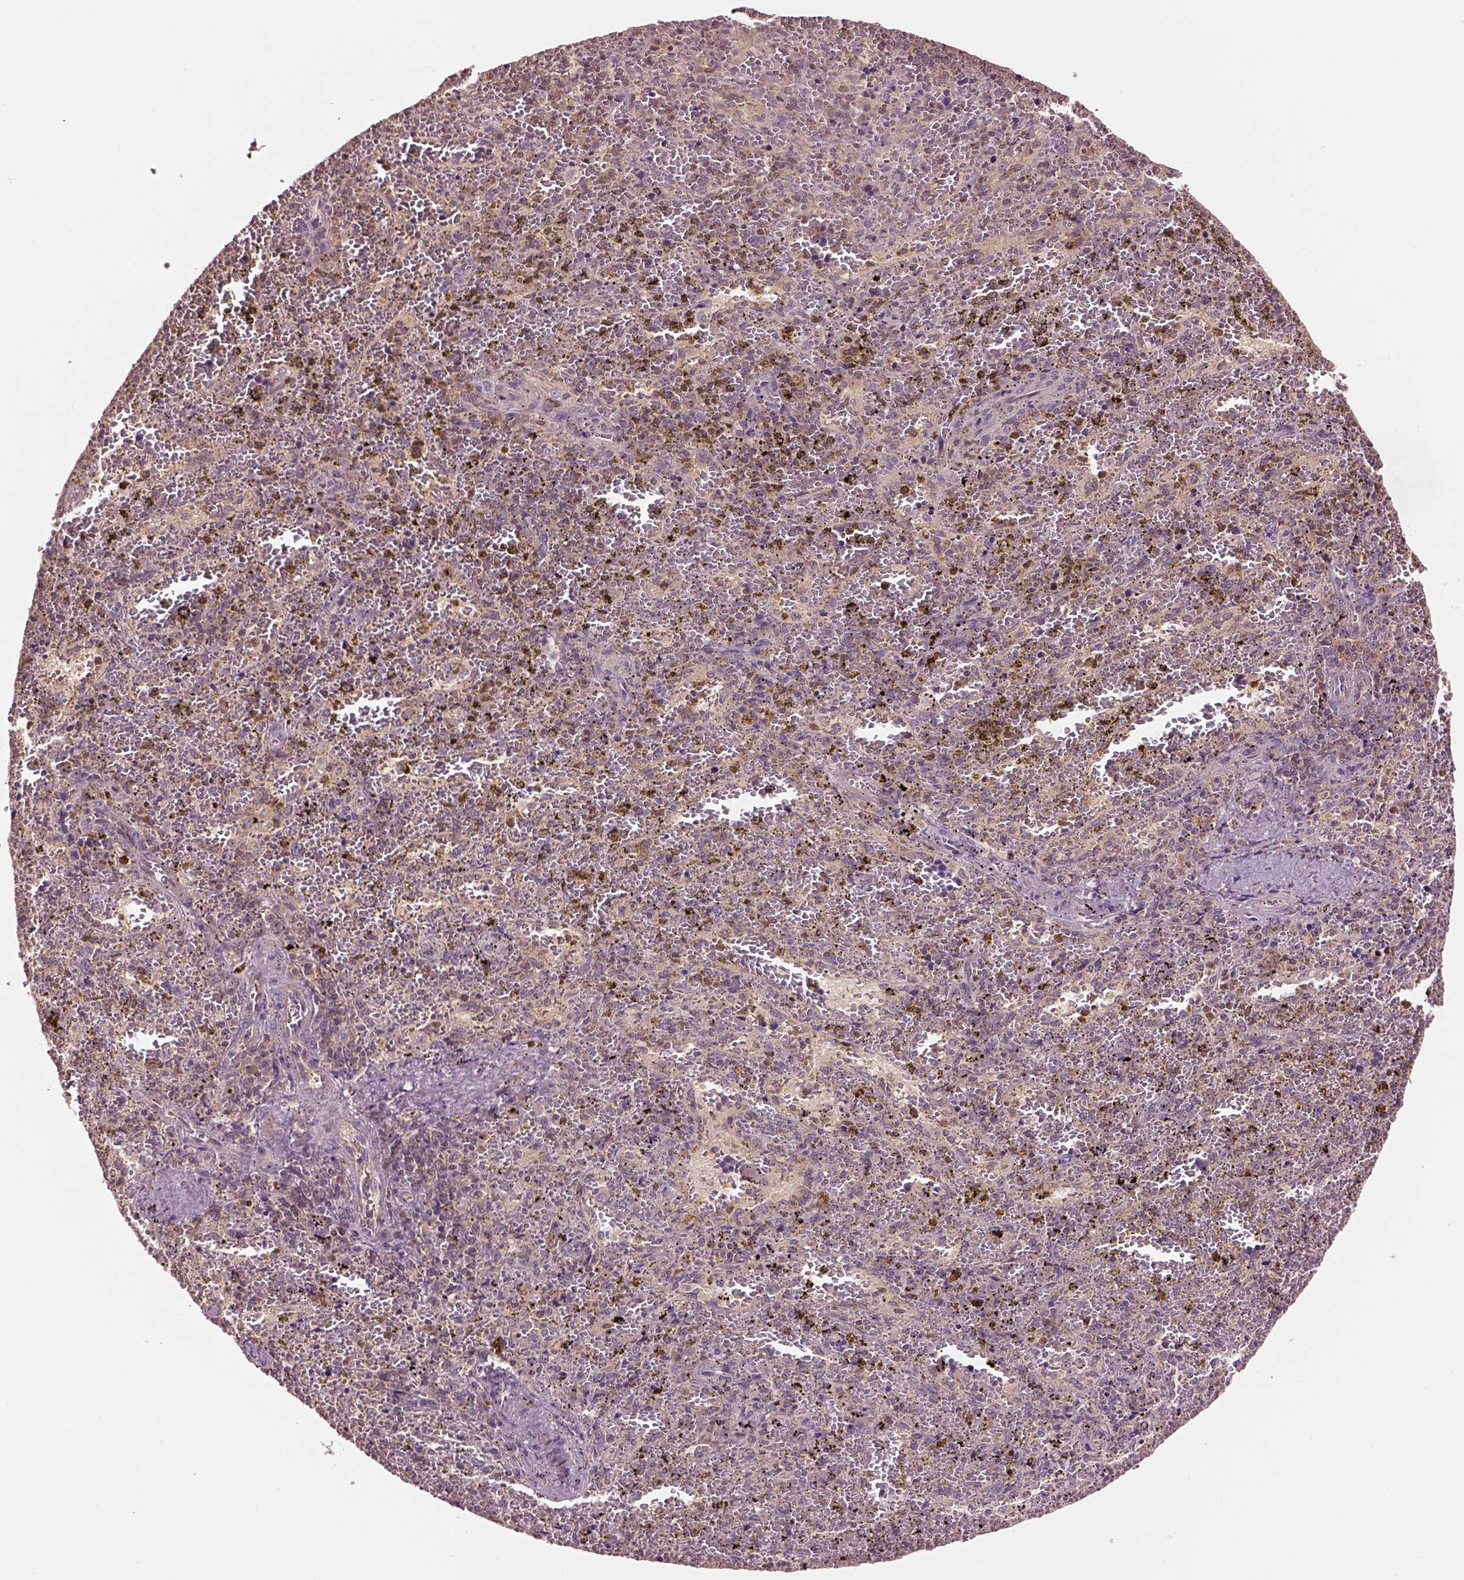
{"staining": {"intensity": "negative", "quantity": "none", "location": "none"}, "tissue": "spleen", "cell_type": "Cells in red pulp", "image_type": "normal", "snomed": [{"axis": "morphology", "description": "Normal tissue, NOS"}, {"axis": "topography", "description": "Spleen"}], "caption": "DAB immunohistochemical staining of unremarkable spleen shows no significant positivity in cells in red pulp. The staining was performed using DAB (3,3'-diaminobenzidine) to visualize the protein expression in brown, while the nuclei were stained in blue with hematoxylin (Magnification: 20x).", "gene": "MTHFS", "patient": {"sex": "female", "age": 50}}